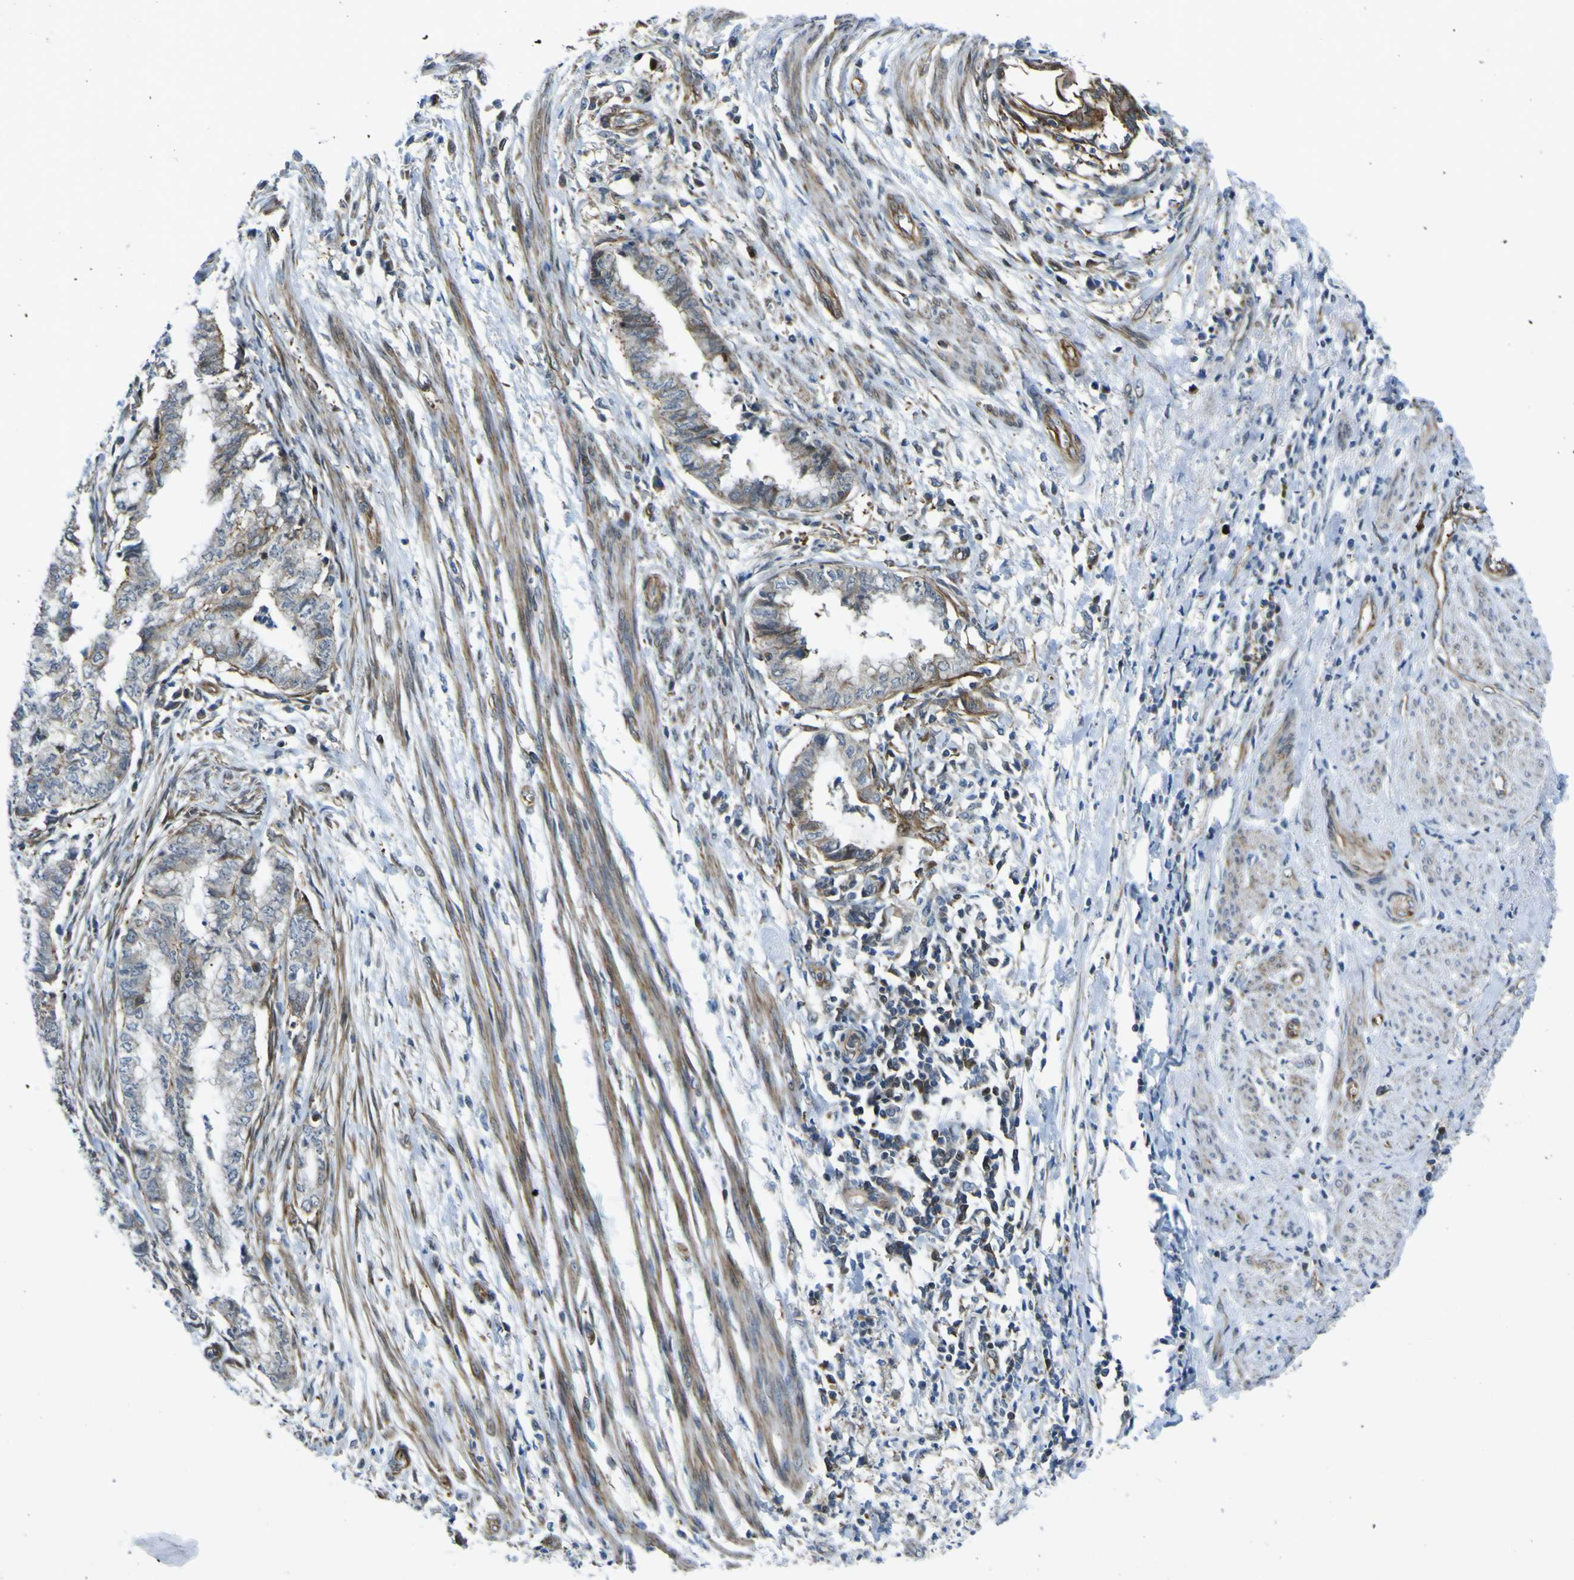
{"staining": {"intensity": "moderate", "quantity": "<25%", "location": "cytoplasmic/membranous"}, "tissue": "endometrial cancer", "cell_type": "Tumor cells", "image_type": "cancer", "snomed": [{"axis": "morphology", "description": "Necrosis, NOS"}, {"axis": "morphology", "description": "Adenocarcinoma, NOS"}, {"axis": "topography", "description": "Endometrium"}], "caption": "Protein staining of endometrial cancer tissue demonstrates moderate cytoplasmic/membranous staining in about <25% of tumor cells.", "gene": "KDM7A", "patient": {"sex": "female", "age": 79}}